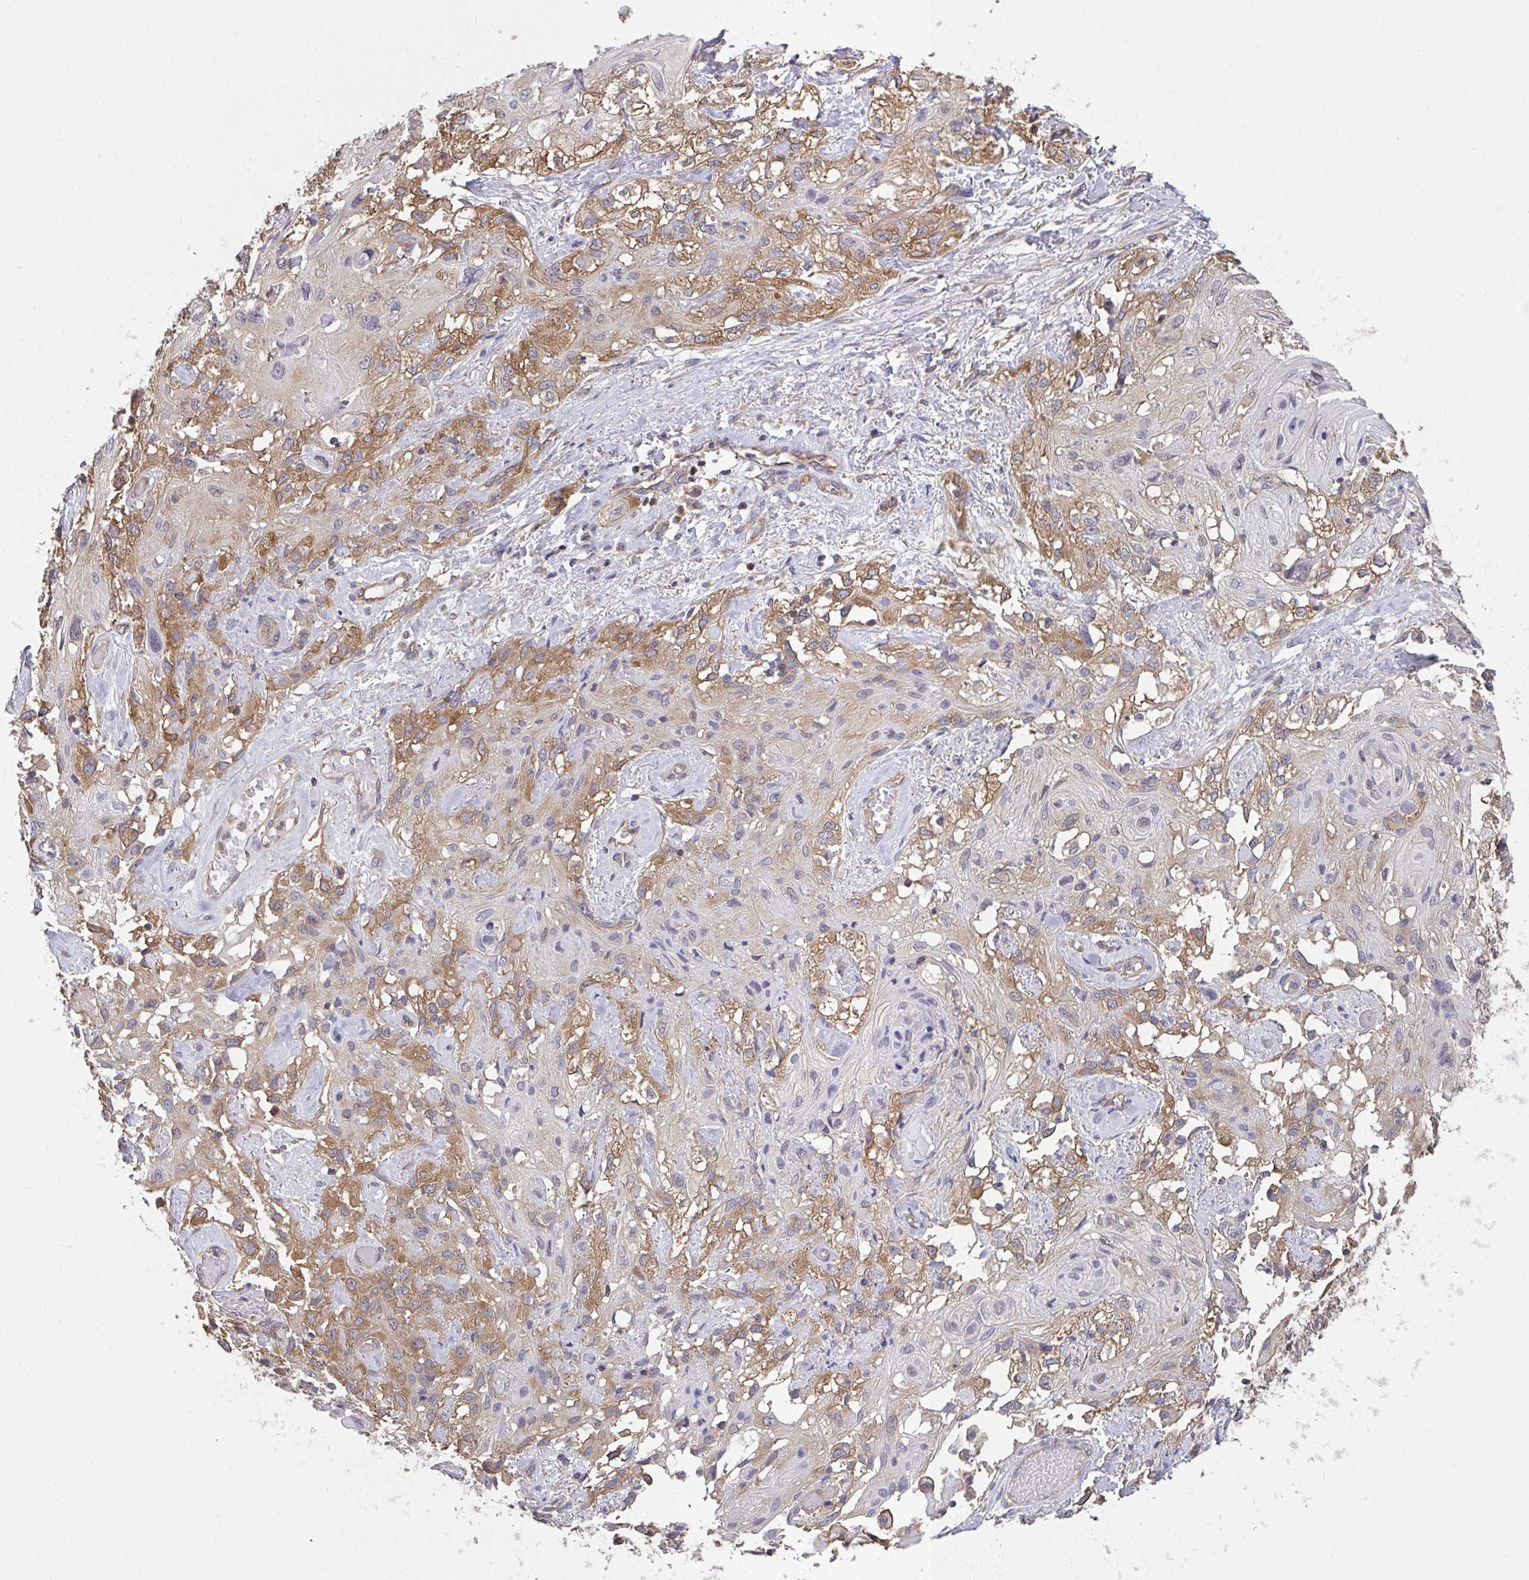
{"staining": {"intensity": "weak", "quantity": "25%-75%", "location": "cytoplasmic/membranous"}, "tissue": "skin cancer", "cell_type": "Tumor cells", "image_type": "cancer", "snomed": [{"axis": "morphology", "description": "Squamous cell carcinoma, NOS"}, {"axis": "topography", "description": "Skin"}, {"axis": "topography", "description": "Vulva"}], "caption": "Tumor cells reveal low levels of weak cytoplasmic/membranous positivity in approximately 25%-75% of cells in skin cancer.", "gene": "TMEM229A", "patient": {"sex": "female", "age": 86}}